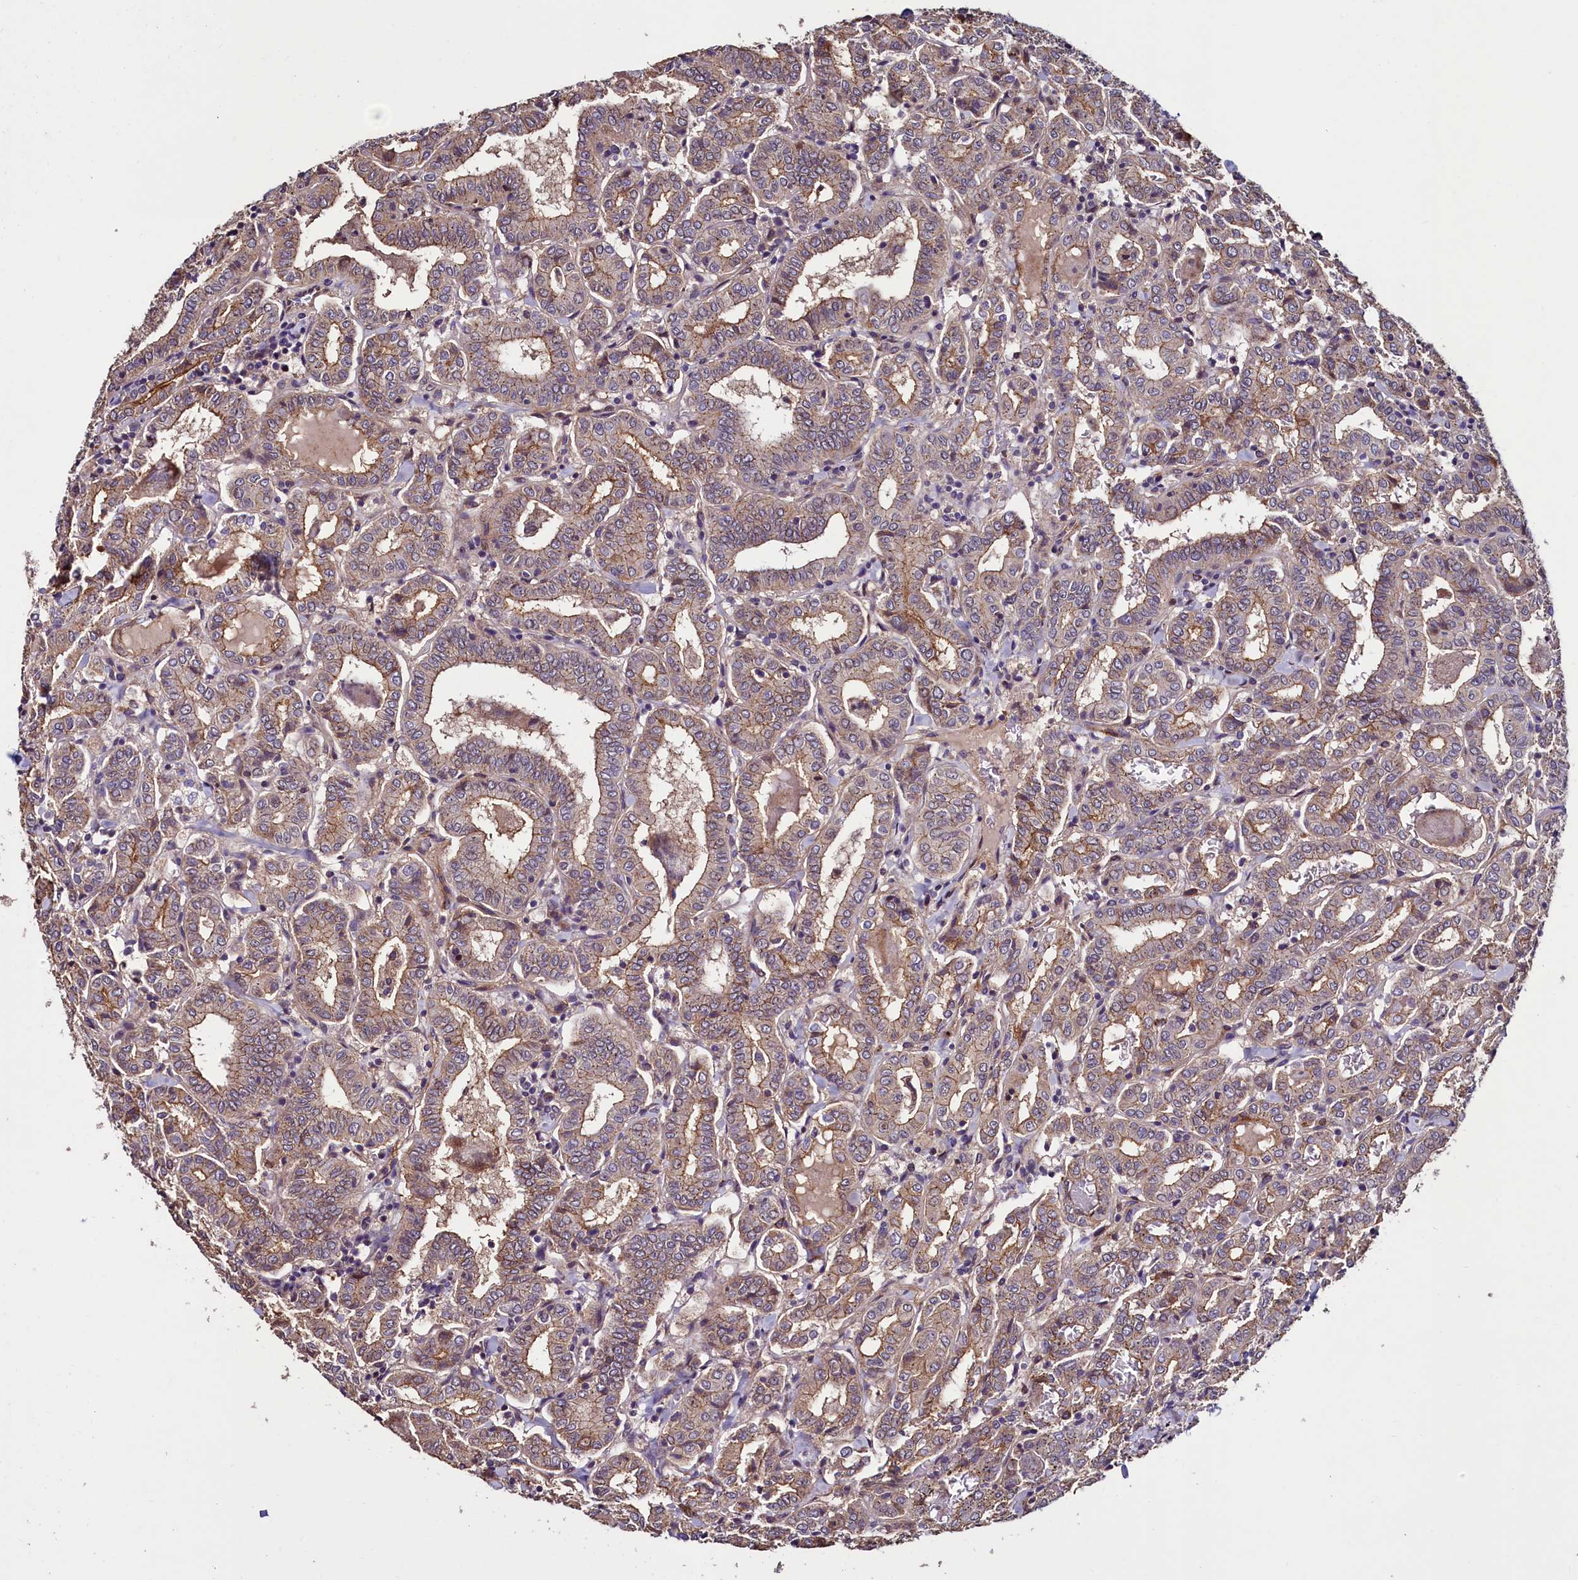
{"staining": {"intensity": "moderate", "quantity": ">75%", "location": "cytoplasmic/membranous"}, "tissue": "thyroid cancer", "cell_type": "Tumor cells", "image_type": "cancer", "snomed": [{"axis": "morphology", "description": "Papillary adenocarcinoma, NOS"}, {"axis": "topography", "description": "Thyroid gland"}], "caption": "Immunohistochemical staining of human thyroid papillary adenocarcinoma displays moderate cytoplasmic/membranous protein positivity in approximately >75% of tumor cells.", "gene": "PALM", "patient": {"sex": "female", "age": 72}}